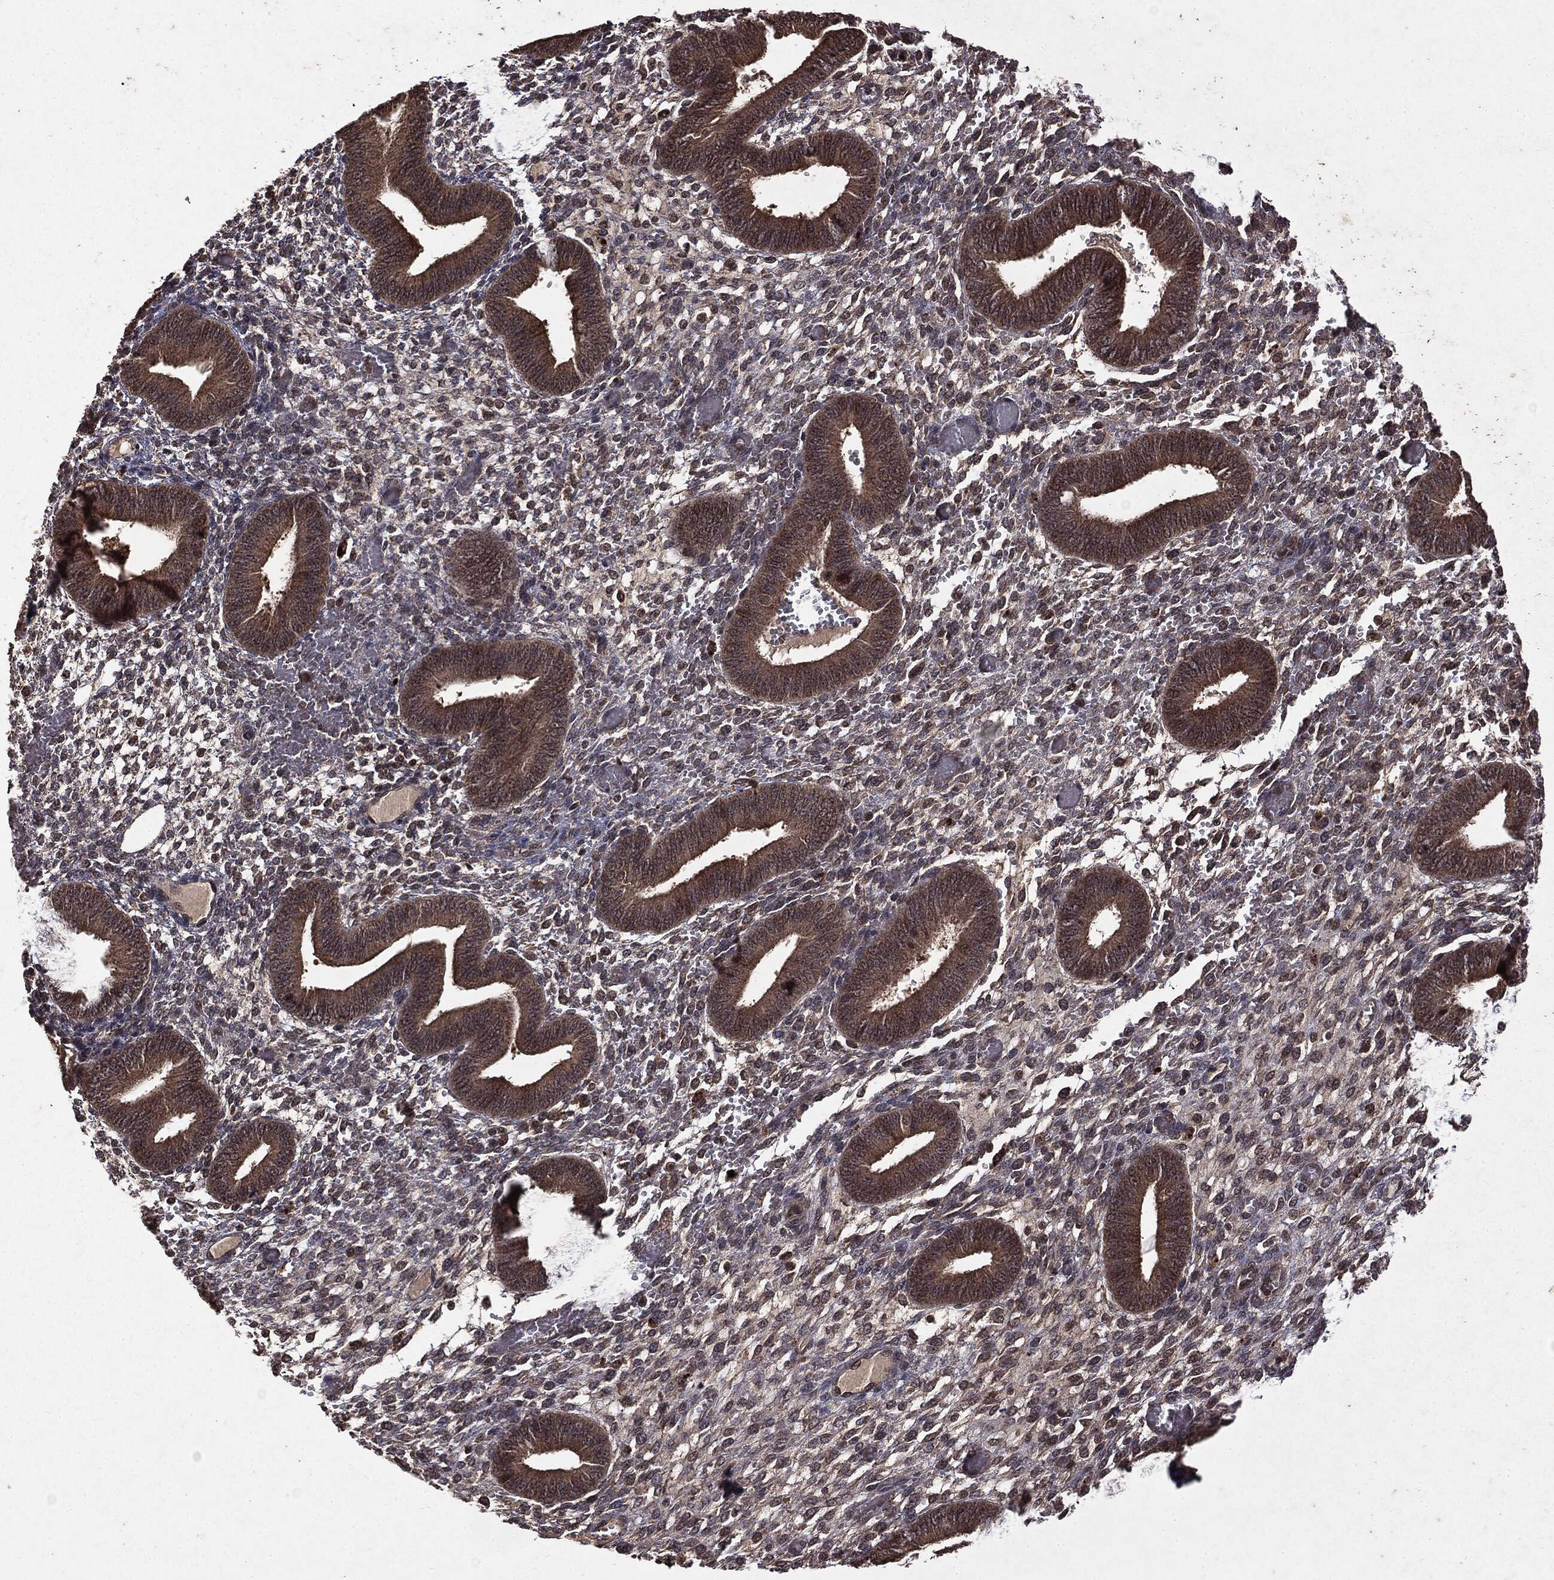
{"staining": {"intensity": "weak", "quantity": "<25%", "location": "cytoplasmic/membranous"}, "tissue": "endometrium", "cell_type": "Cells in endometrial stroma", "image_type": "normal", "snomed": [{"axis": "morphology", "description": "Normal tissue, NOS"}, {"axis": "topography", "description": "Endometrium"}], "caption": "Immunohistochemistry histopathology image of normal endometrium: human endometrium stained with DAB demonstrates no significant protein expression in cells in endometrial stroma.", "gene": "MTOR", "patient": {"sex": "female", "age": 42}}